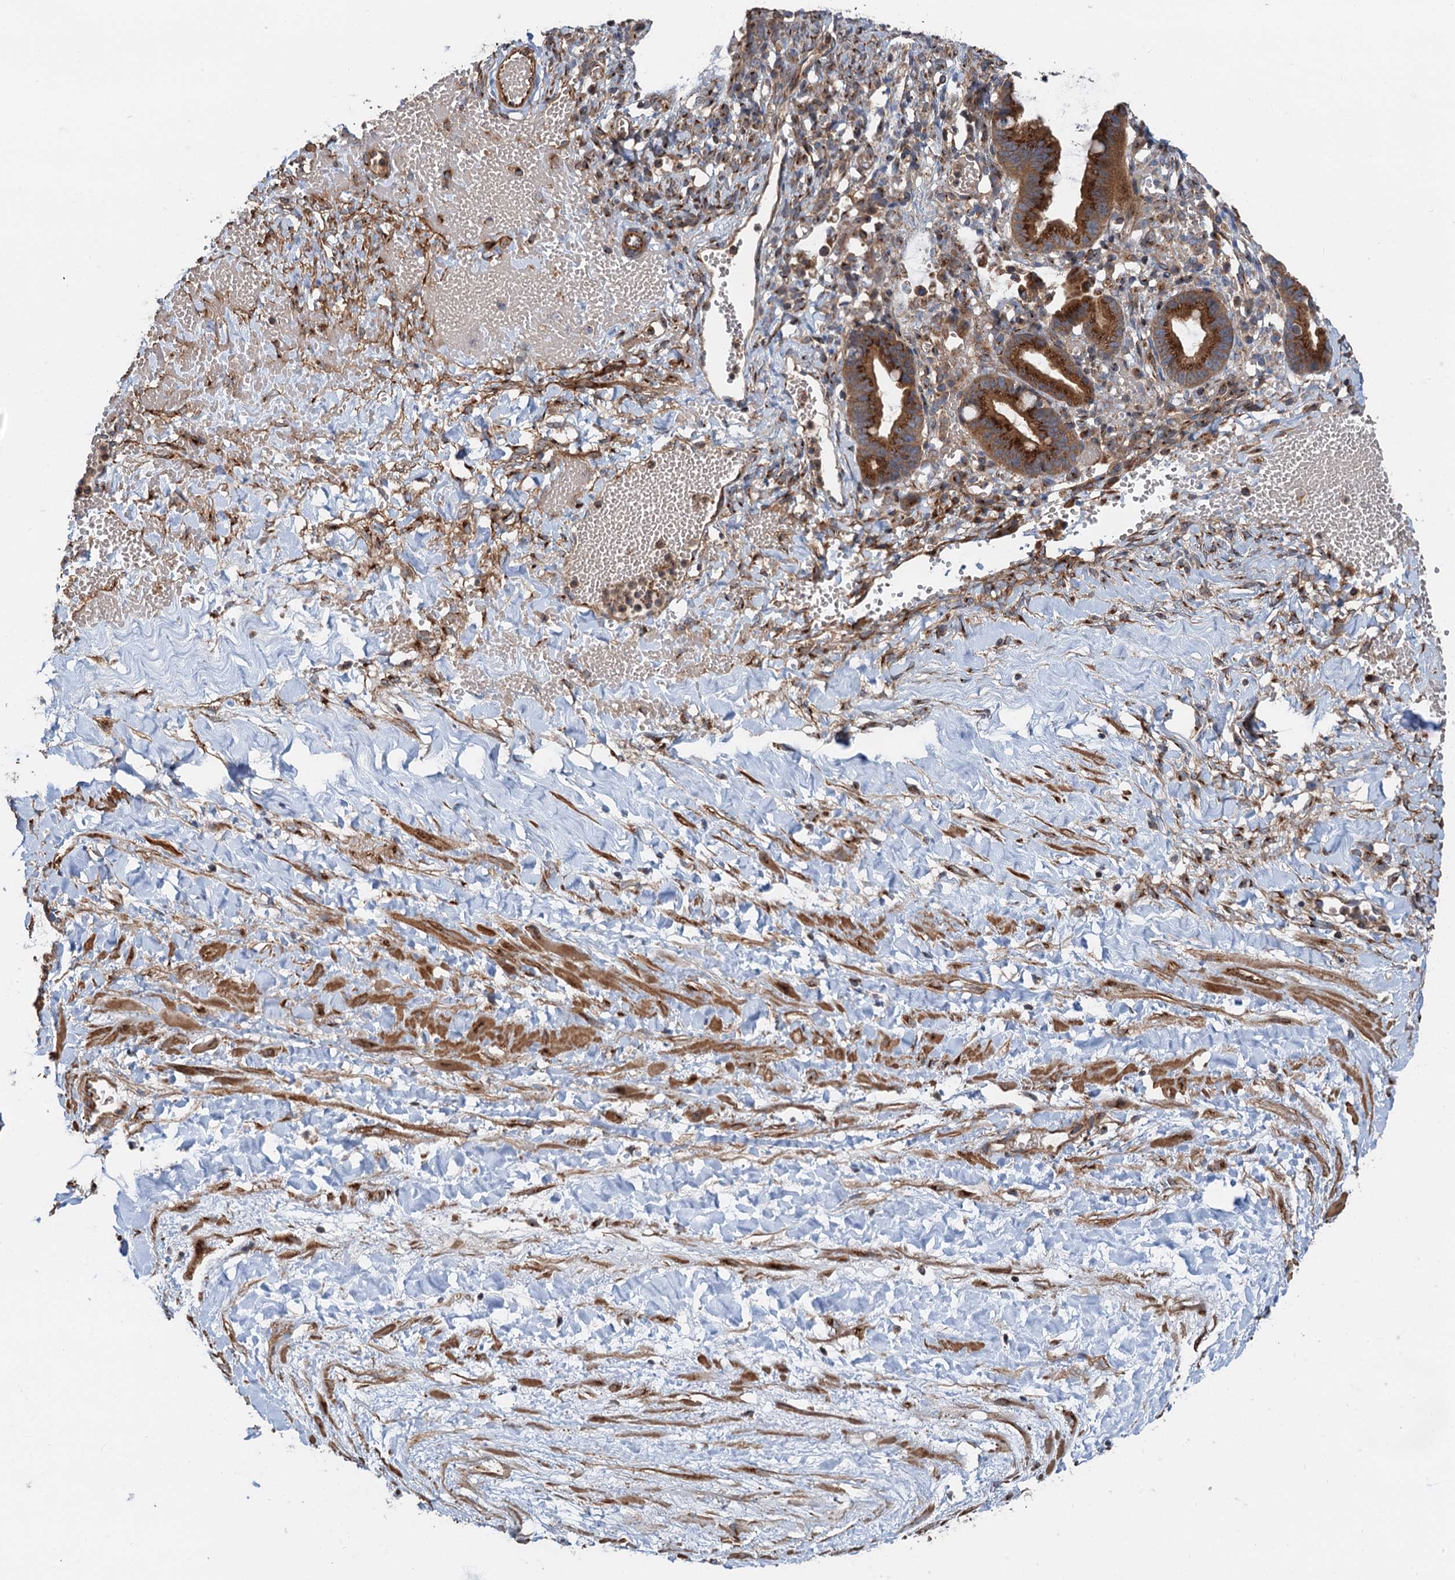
{"staining": {"intensity": "strong", "quantity": ">75%", "location": "cytoplasmic/membranous"}, "tissue": "ovarian cancer", "cell_type": "Tumor cells", "image_type": "cancer", "snomed": [{"axis": "morphology", "description": "Cystadenocarcinoma, mucinous, NOS"}, {"axis": "topography", "description": "Ovary"}], "caption": "A high amount of strong cytoplasmic/membranous positivity is appreciated in about >75% of tumor cells in ovarian mucinous cystadenocarcinoma tissue.", "gene": "ANKRD26", "patient": {"sex": "female", "age": 73}}